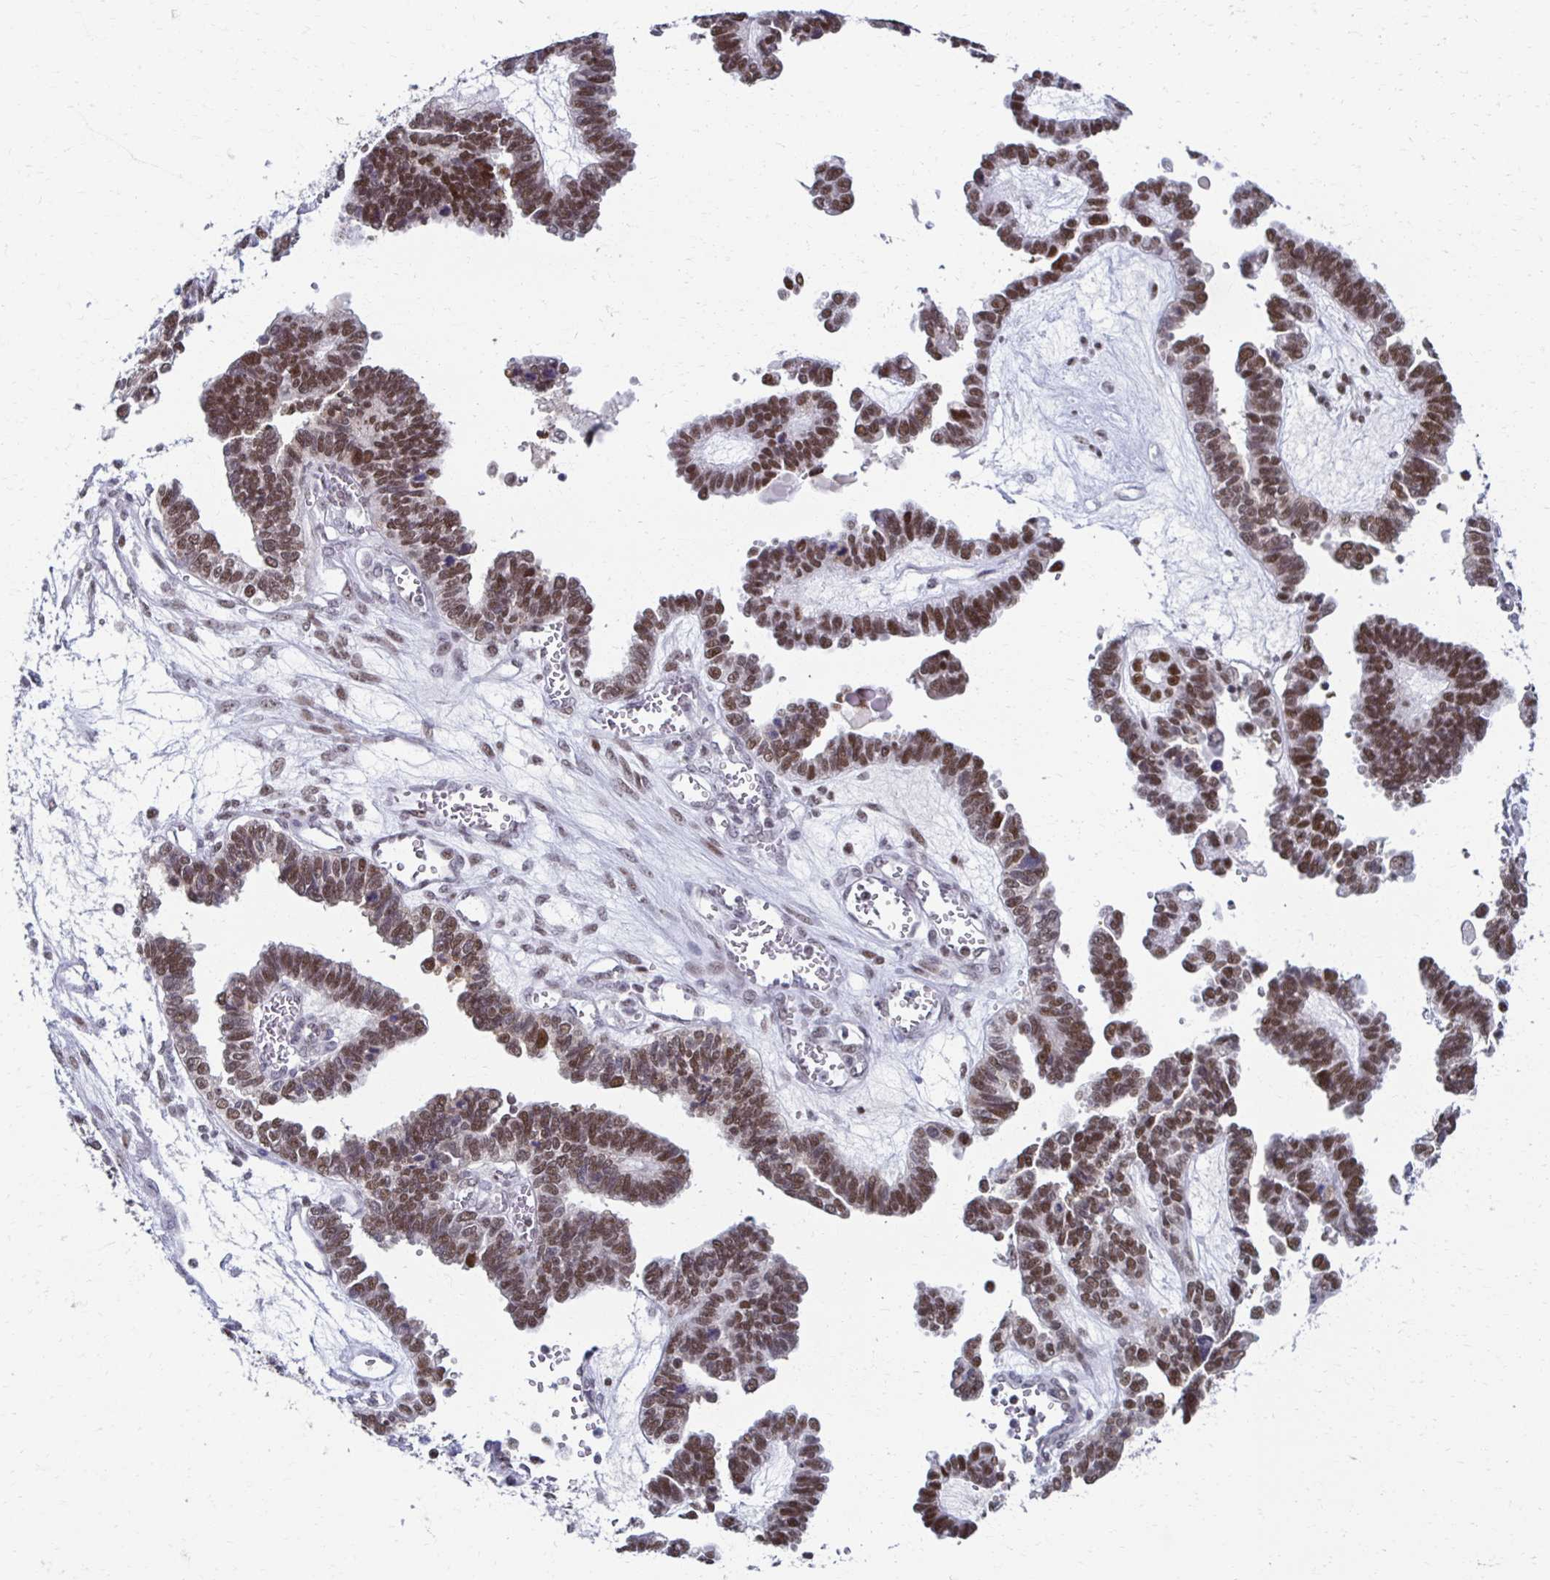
{"staining": {"intensity": "moderate", "quantity": ">75%", "location": "nuclear"}, "tissue": "ovarian cancer", "cell_type": "Tumor cells", "image_type": "cancer", "snomed": [{"axis": "morphology", "description": "Cystadenocarcinoma, serous, NOS"}, {"axis": "topography", "description": "Ovary"}], "caption": "Ovarian cancer (serous cystadenocarcinoma) was stained to show a protein in brown. There is medium levels of moderate nuclear expression in about >75% of tumor cells. (brown staining indicates protein expression, while blue staining denotes nuclei).", "gene": "IRF7", "patient": {"sex": "female", "age": 51}}